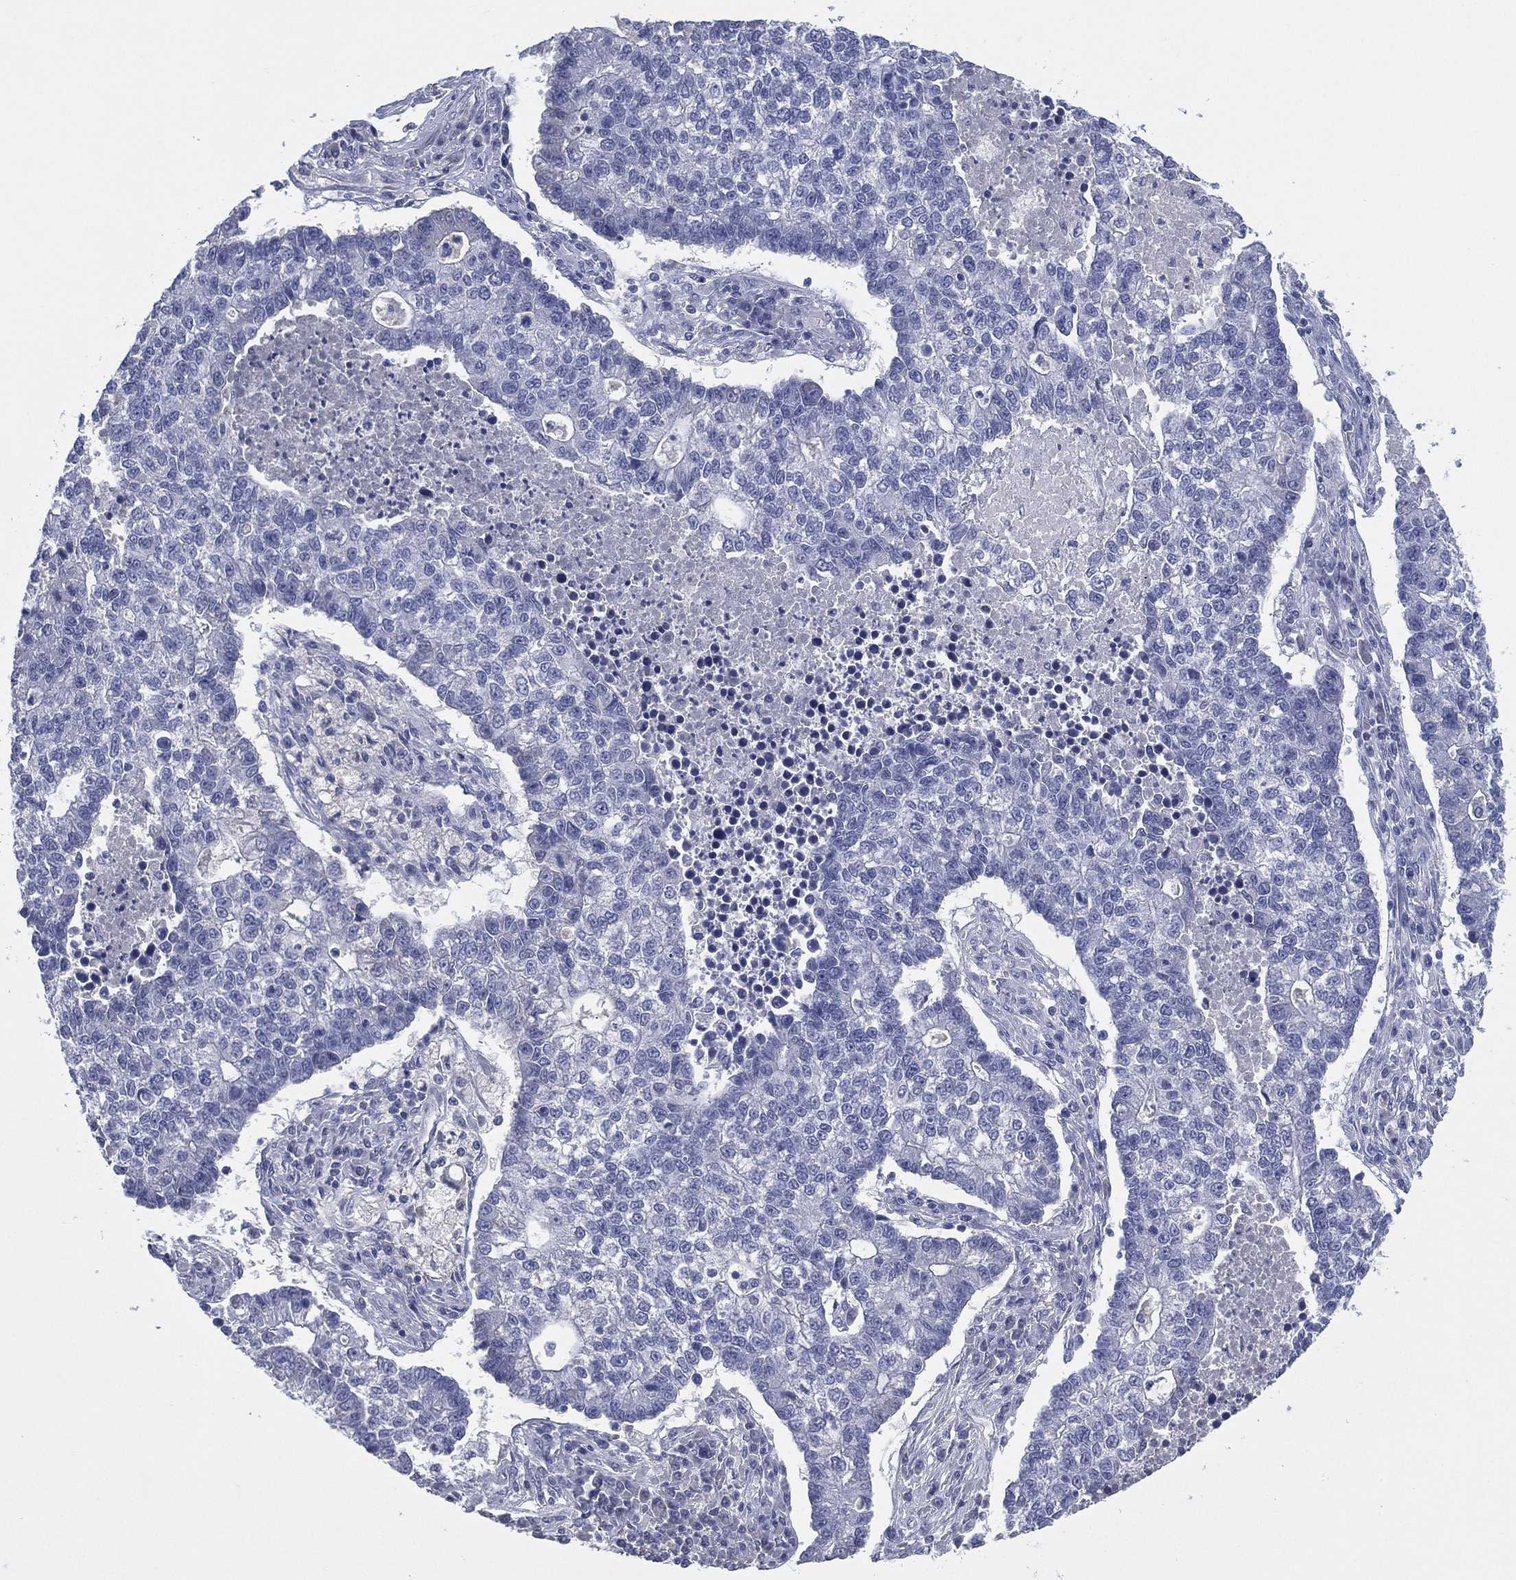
{"staining": {"intensity": "negative", "quantity": "none", "location": "none"}, "tissue": "lung cancer", "cell_type": "Tumor cells", "image_type": "cancer", "snomed": [{"axis": "morphology", "description": "Adenocarcinoma, NOS"}, {"axis": "topography", "description": "Lung"}], "caption": "Tumor cells are negative for protein expression in human lung cancer.", "gene": "KRT35", "patient": {"sex": "male", "age": 57}}